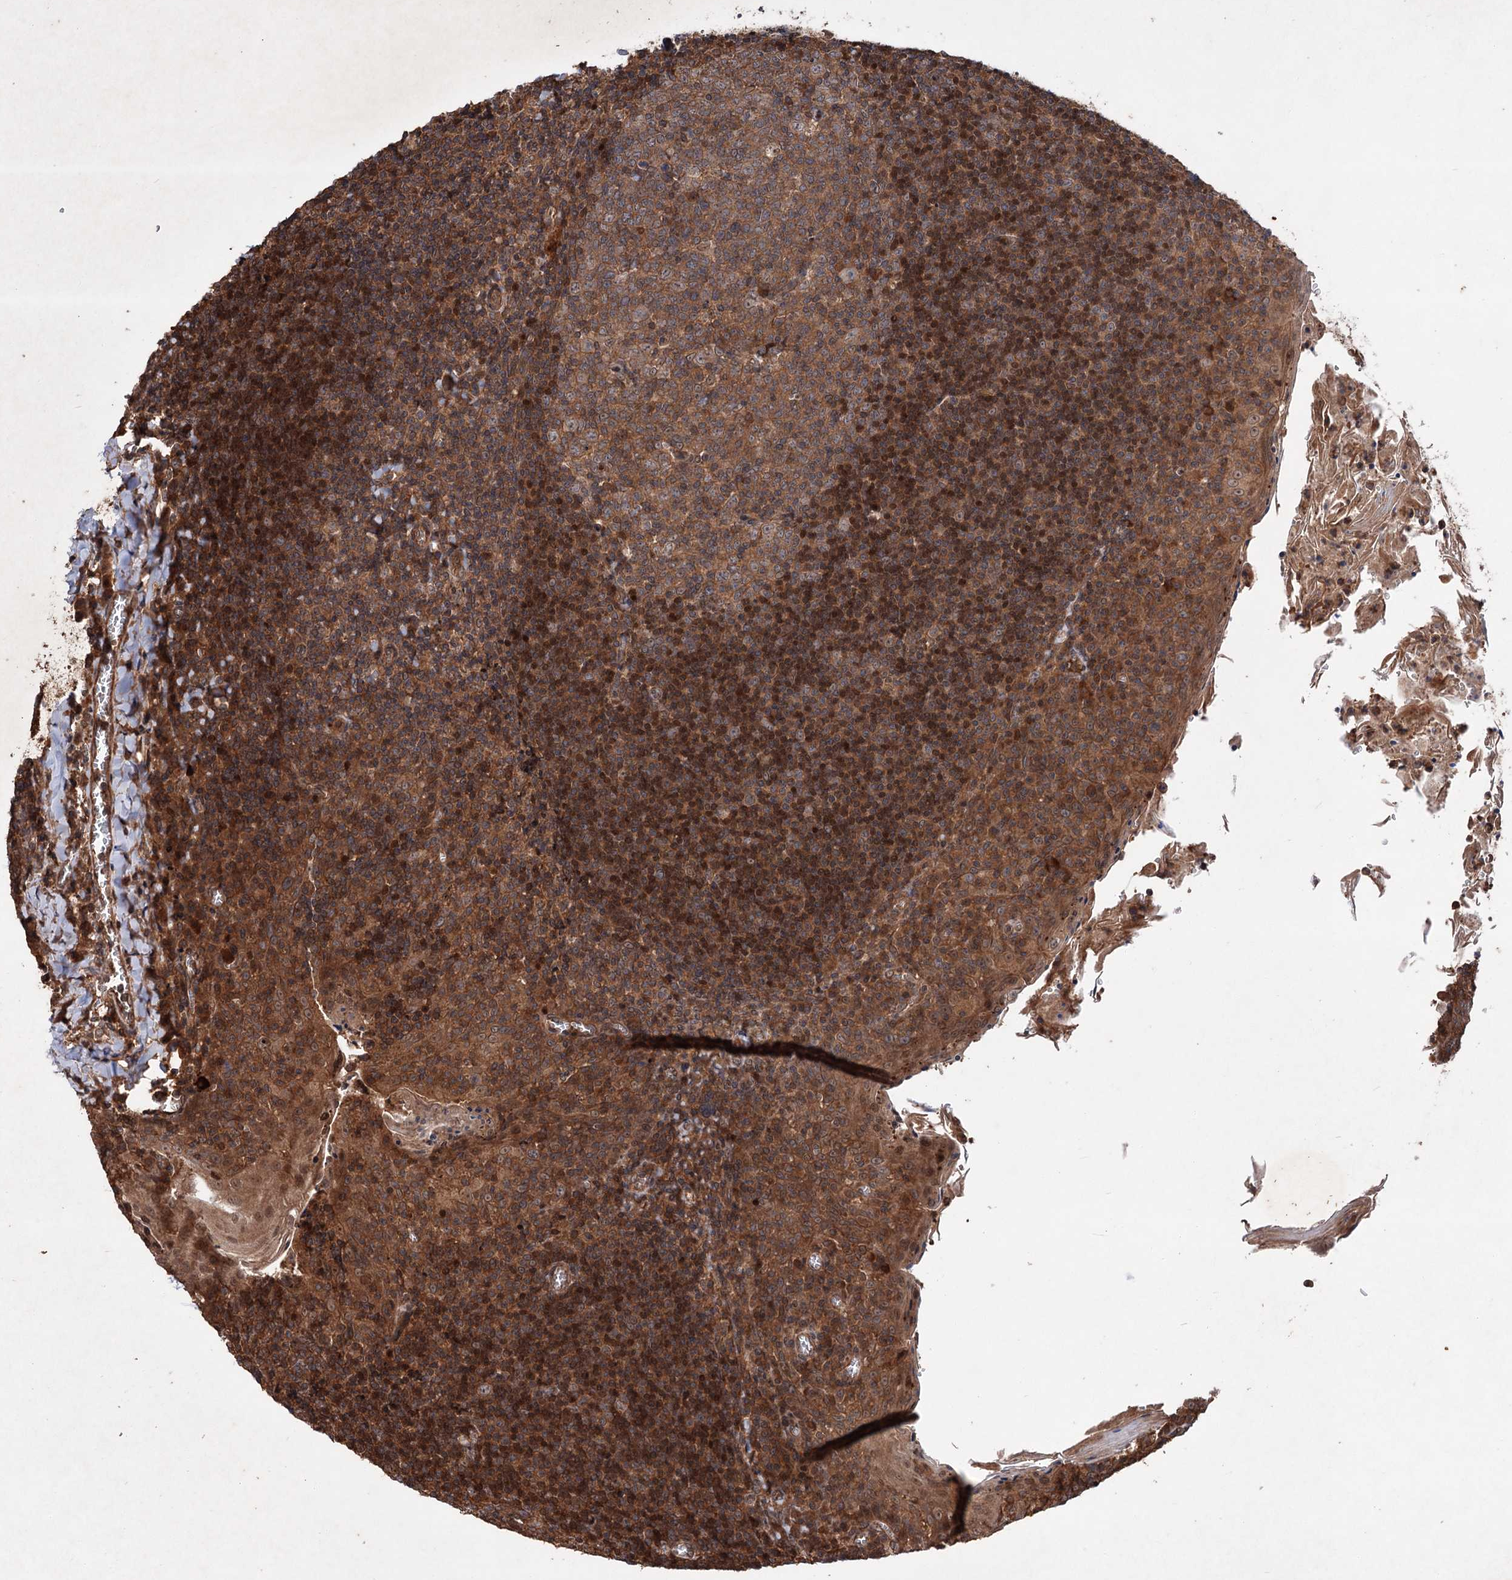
{"staining": {"intensity": "strong", "quantity": ">75%", "location": "cytoplasmic/membranous"}, "tissue": "tonsil", "cell_type": "Germinal center cells", "image_type": "normal", "snomed": [{"axis": "morphology", "description": "Normal tissue, NOS"}, {"axis": "topography", "description": "Tonsil"}], "caption": "Immunohistochemistry histopathology image of benign tonsil stained for a protein (brown), which exhibits high levels of strong cytoplasmic/membranous staining in approximately >75% of germinal center cells.", "gene": "ADK", "patient": {"sex": "male", "age": 27}}